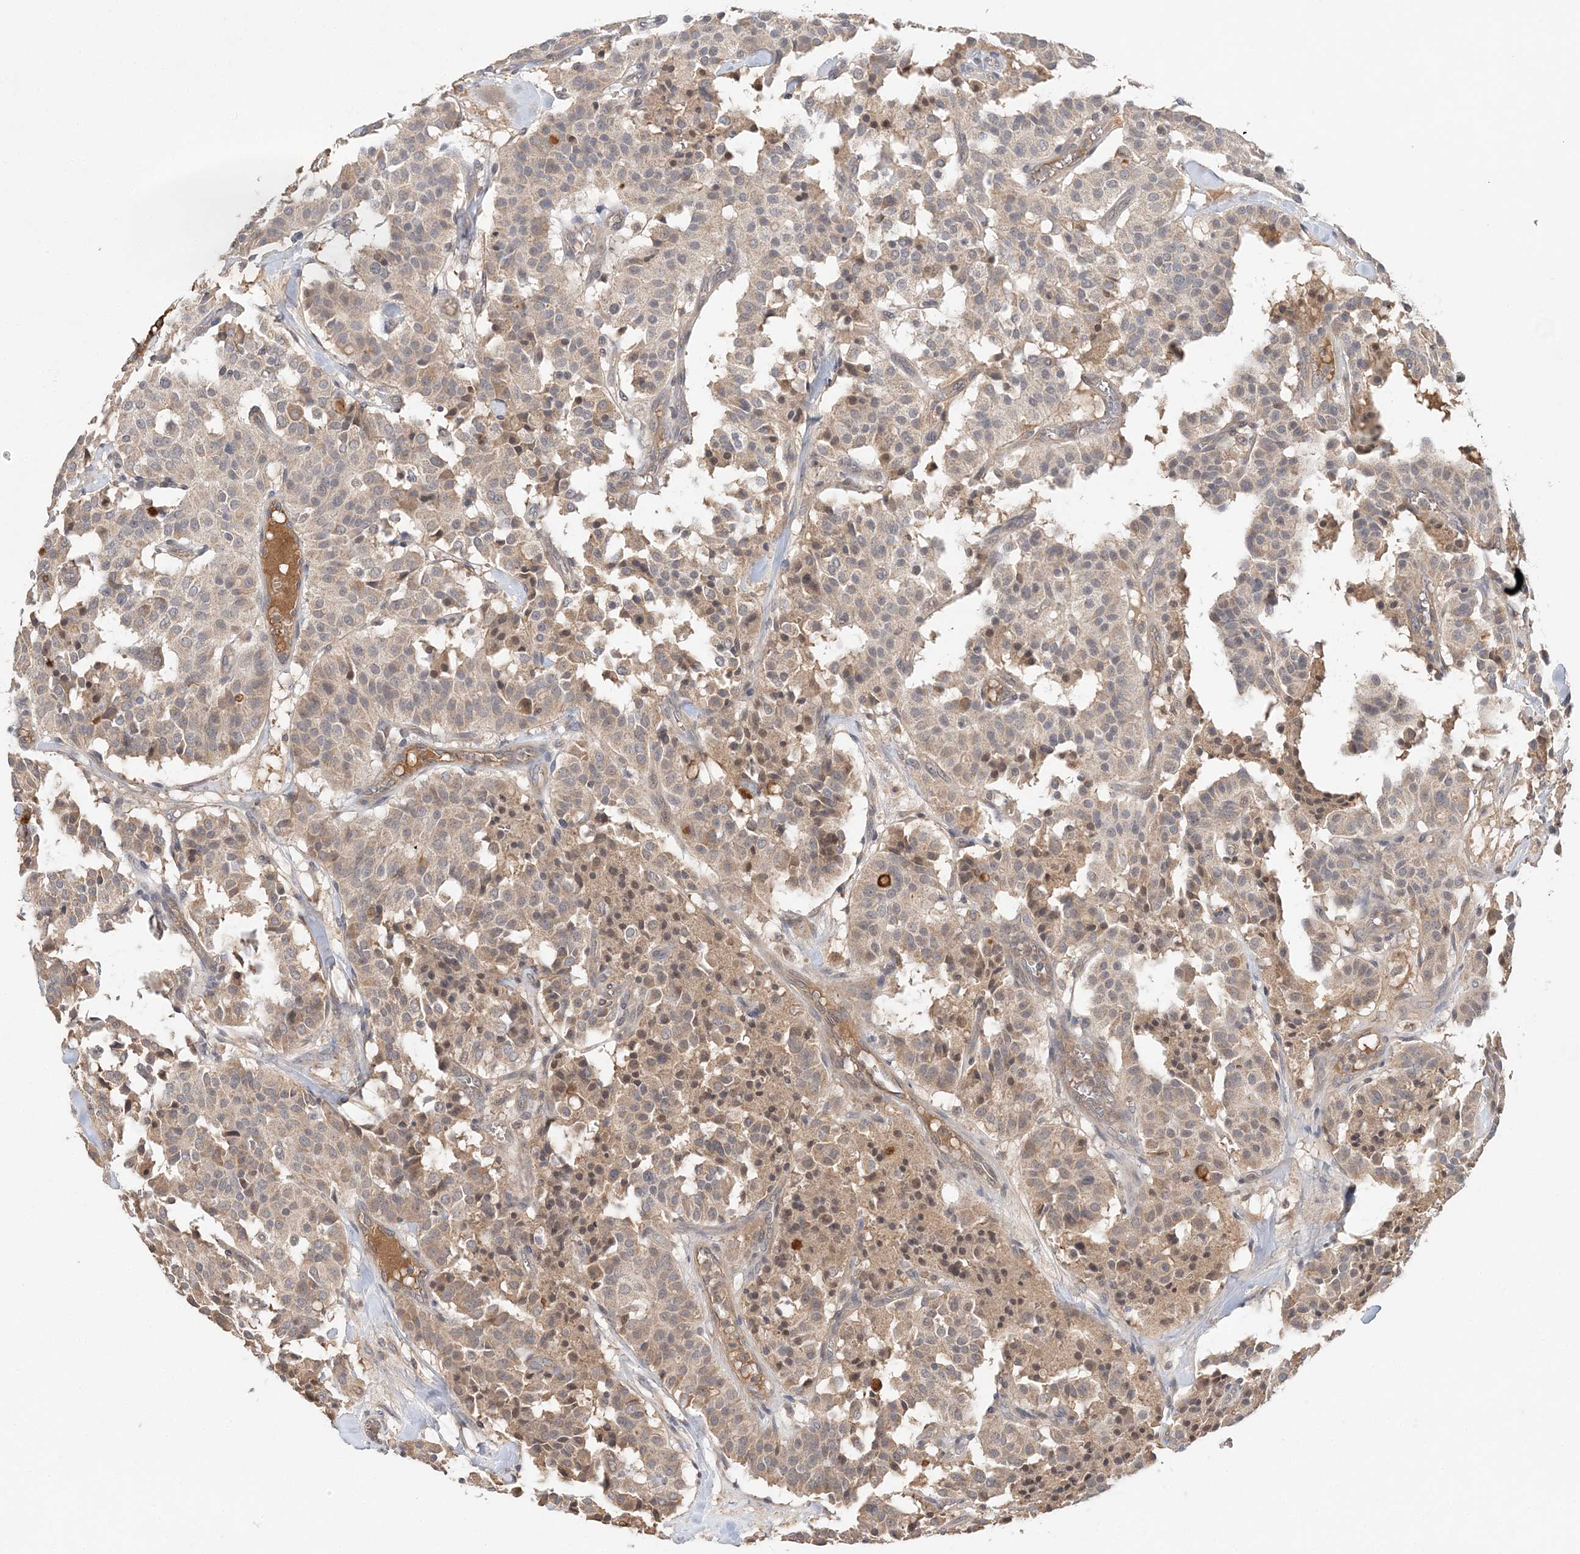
{"staining": {"intensity": "weak", "quantity": ">75%", "location": "cytoplasmic/membranous"}, "tissue": "carcinoid", "cell_type": "Tumor cells", "image_type": "cancer", "snomed": [{"axis": "morphology", "description": "Carcinoid, malignant, NOS"}, {"axis": "topography", "description": "Lung"}], "caption": "Protein expression analysis of carcinoid shows weak cytoplasmic/membranous expression in about >75% of tumor cells.", "gene": "SYCP3", "patient": {"sex": "male", "age": 30}}